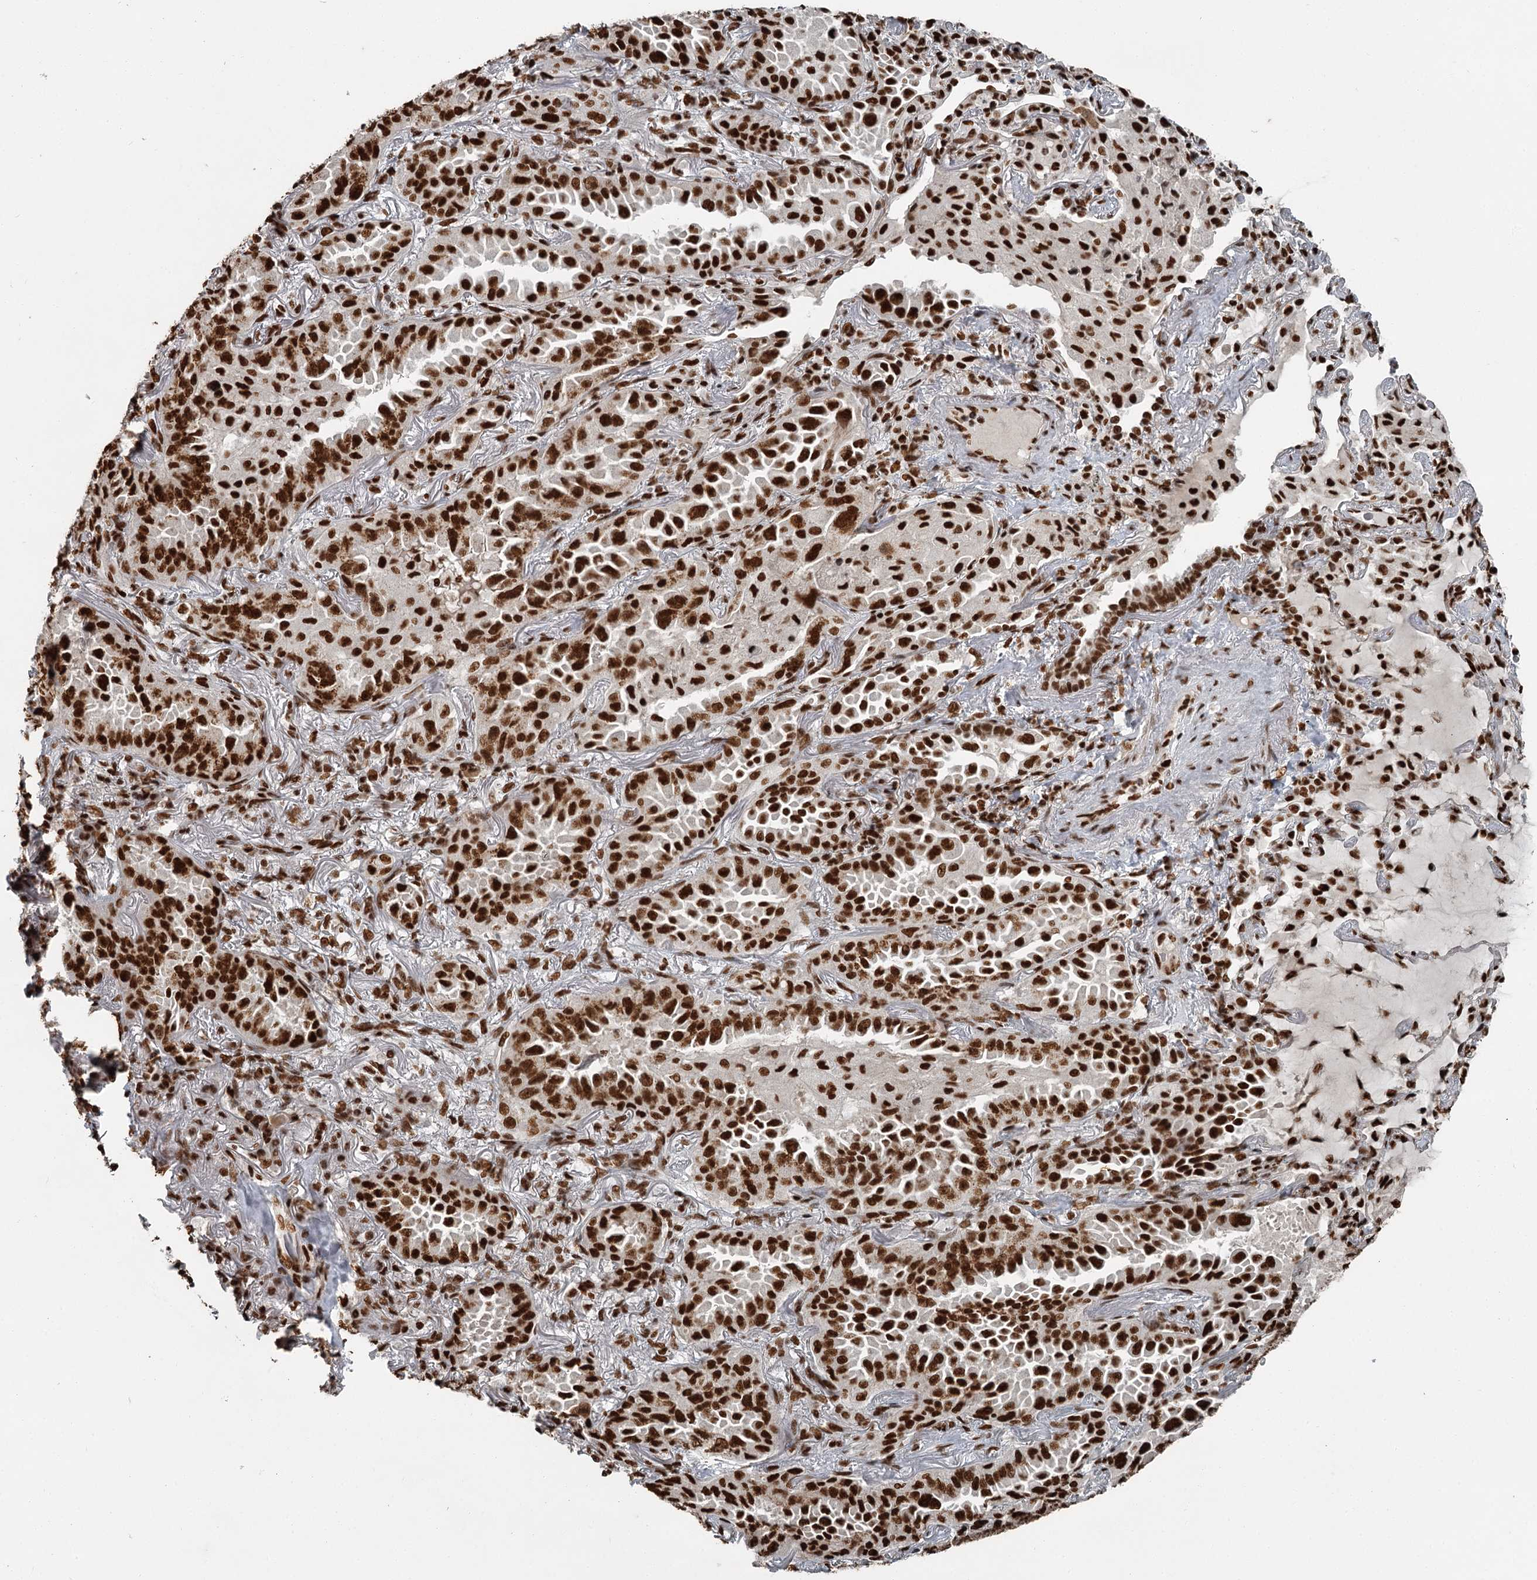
{"staining": {"intensity": "strong", "quantity": ">75%", "location": "nuclear"}, "tissue": "lung cancer", "cell_type": "Tumor cells", "image_type": "cancer", "snomed": [{"axis": "morphology", "description": "Adenocarcinoma, NOS"}, {"axis": "topography", "description": "Lung"}], "caption": "Approximately >75% of tumor cells in adenocarcinoma (lung) demonstrate strong nuclear protein expression as visualized by brown immunohistochemical staining.", "gene": "RBBP7", "patient": {"sex": "female", "age": 69}}